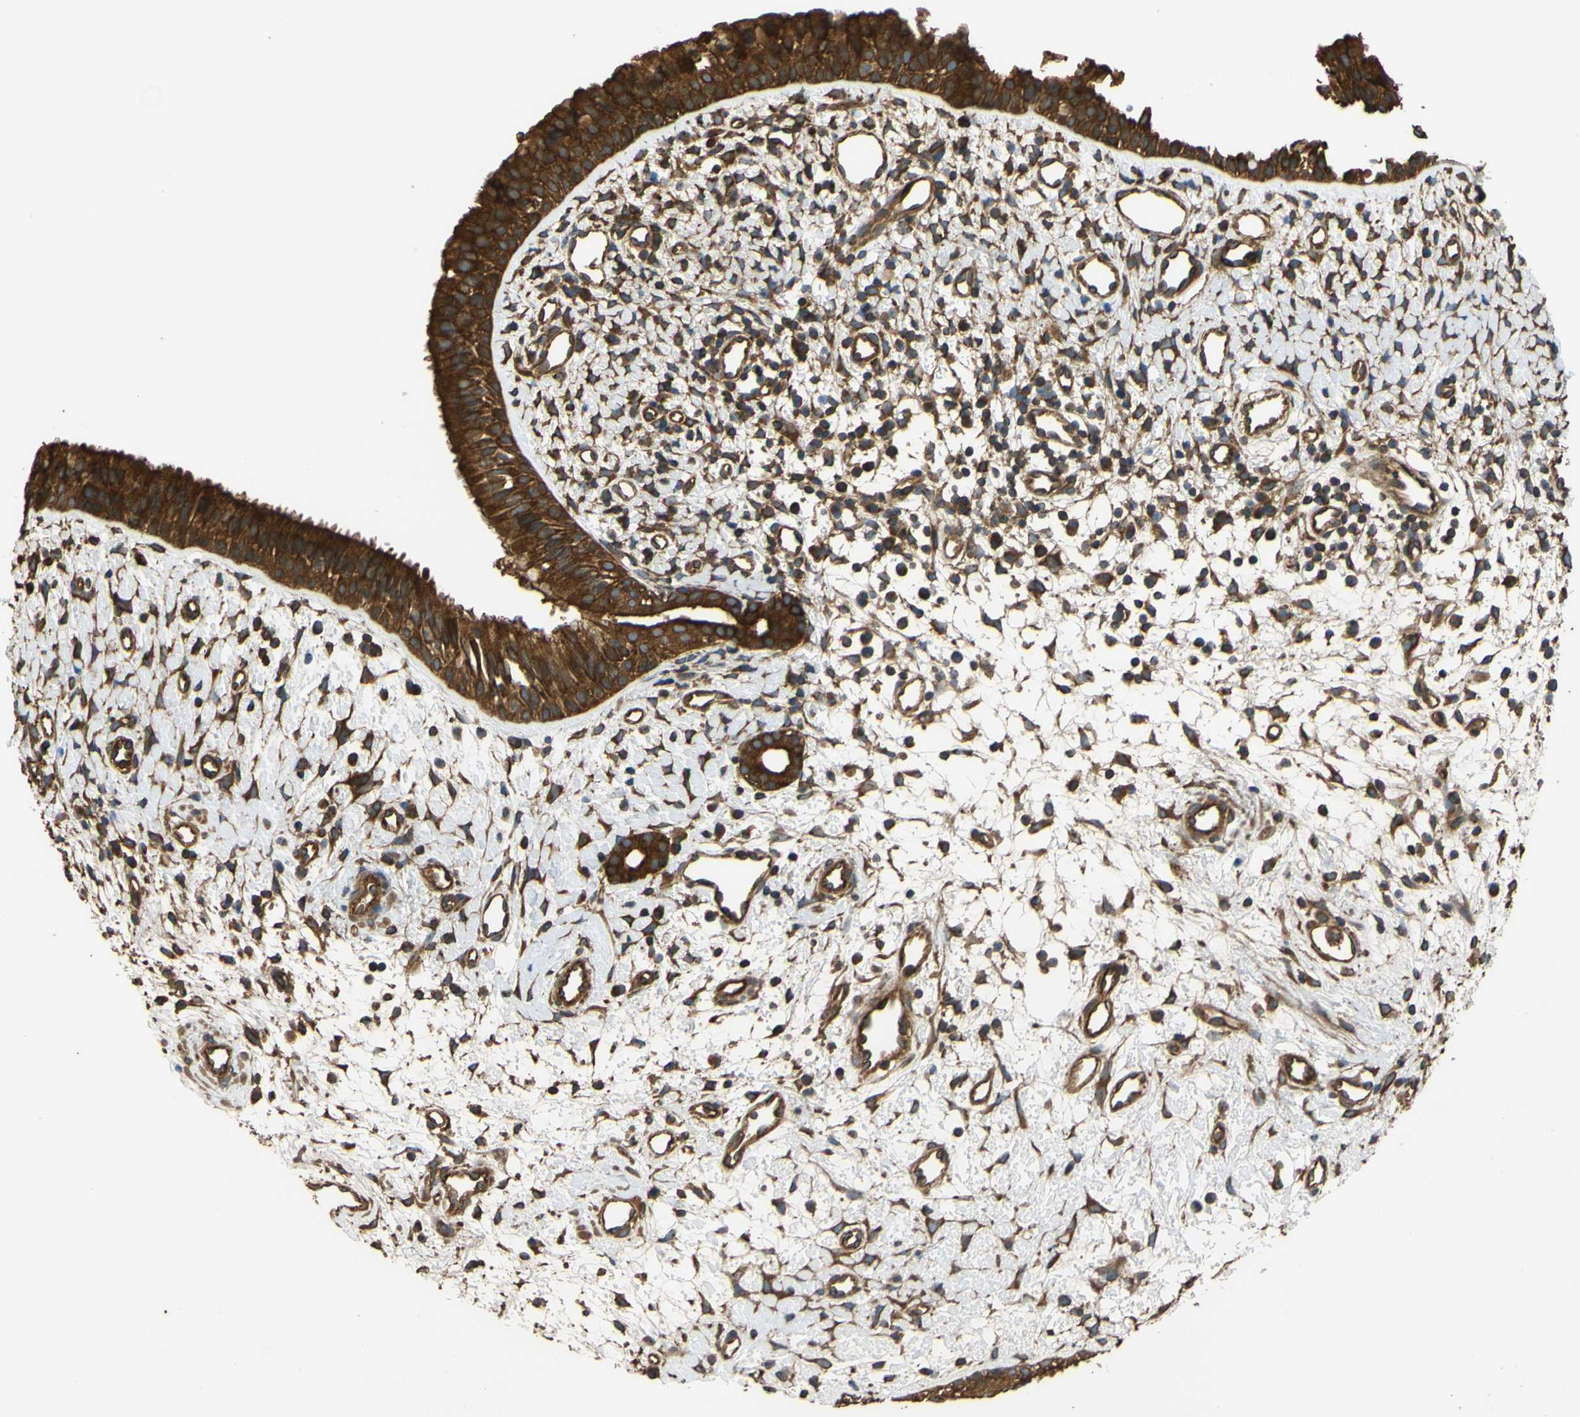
{"staining": {"intensity": "strong", "quantity": ">75%", "location": "cytoplasmic/membranous"}, "tissue": "nasopharynx", "cell_type": "Respiratory epithelial cells", "image_type": "normal", "snomed": [{"axis": "morphology", "description": "Normal tissue, NOS"}, {"axis": "topography", "description": "Nasopharynx"}], "caption": "DAB immunohistochemical staining of benign human nasopharynx displays strong cytoplasmic/membranous protein expression in about >75% of respiratory epithelial cells.", "gene": "CTTN", "patient": {"sex": "male", "age": 22}}